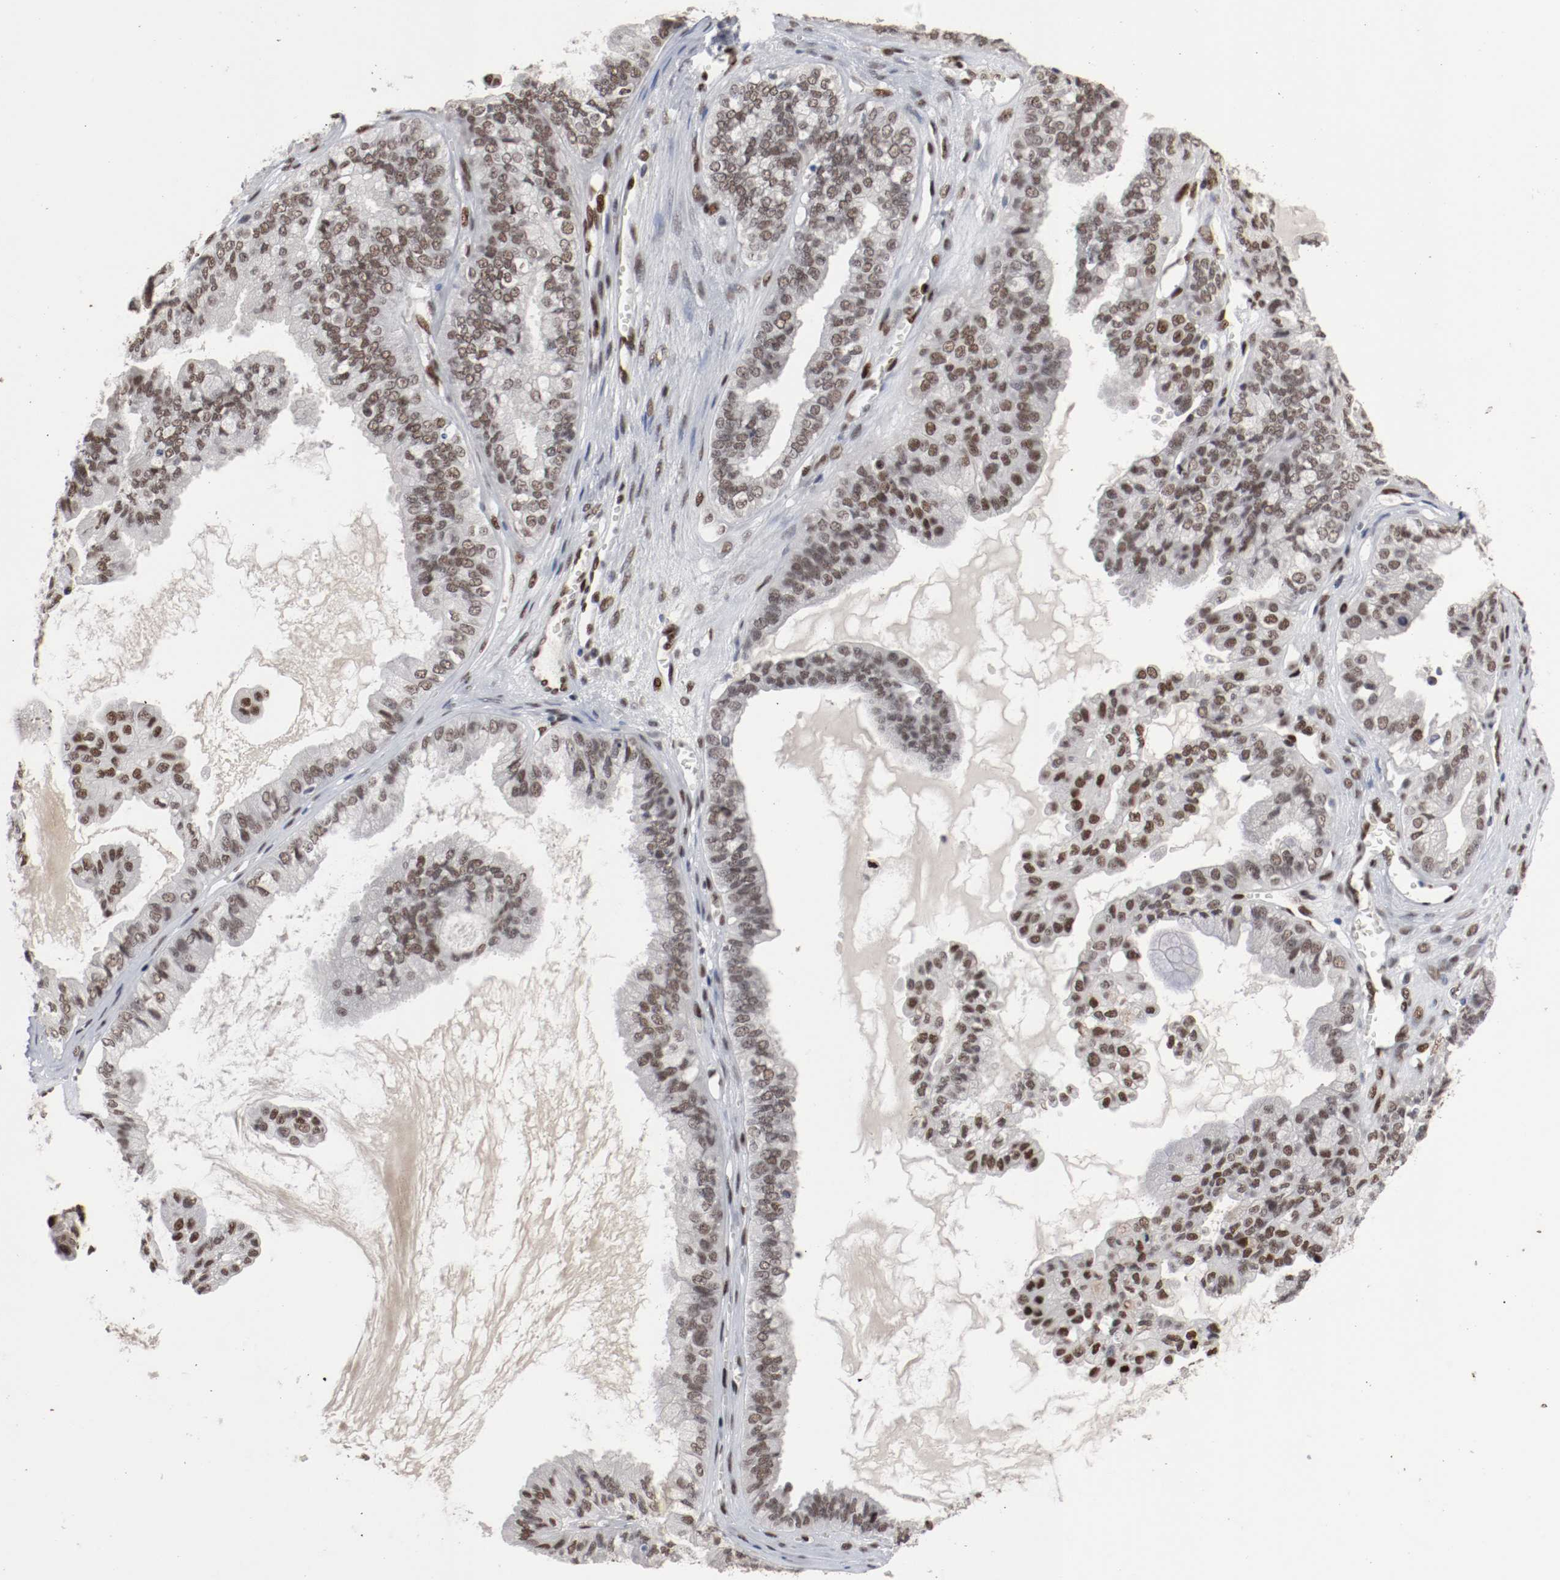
{"staining": {"intensity": "moderate", "quantity": ">75%", "location": "nuclear"}, "tissue": "ovarian cancer", "cell_type": "Tumor cells", "image_type": "cancer", "snomed": [{"axis": "morphology", "description": "Carcinoma, NOS"}, {"axis": "morphology", "description": "Carcinoma, endometroid"}, {"axis": "topography", "description": "Ovary"}], "caption": "Protein staining displays moderate nuclear staining in about >75% of tumor cells in ovarian cancer.", "gene": "MEF2D", "patient": {"sex": "female", "age": 50}}